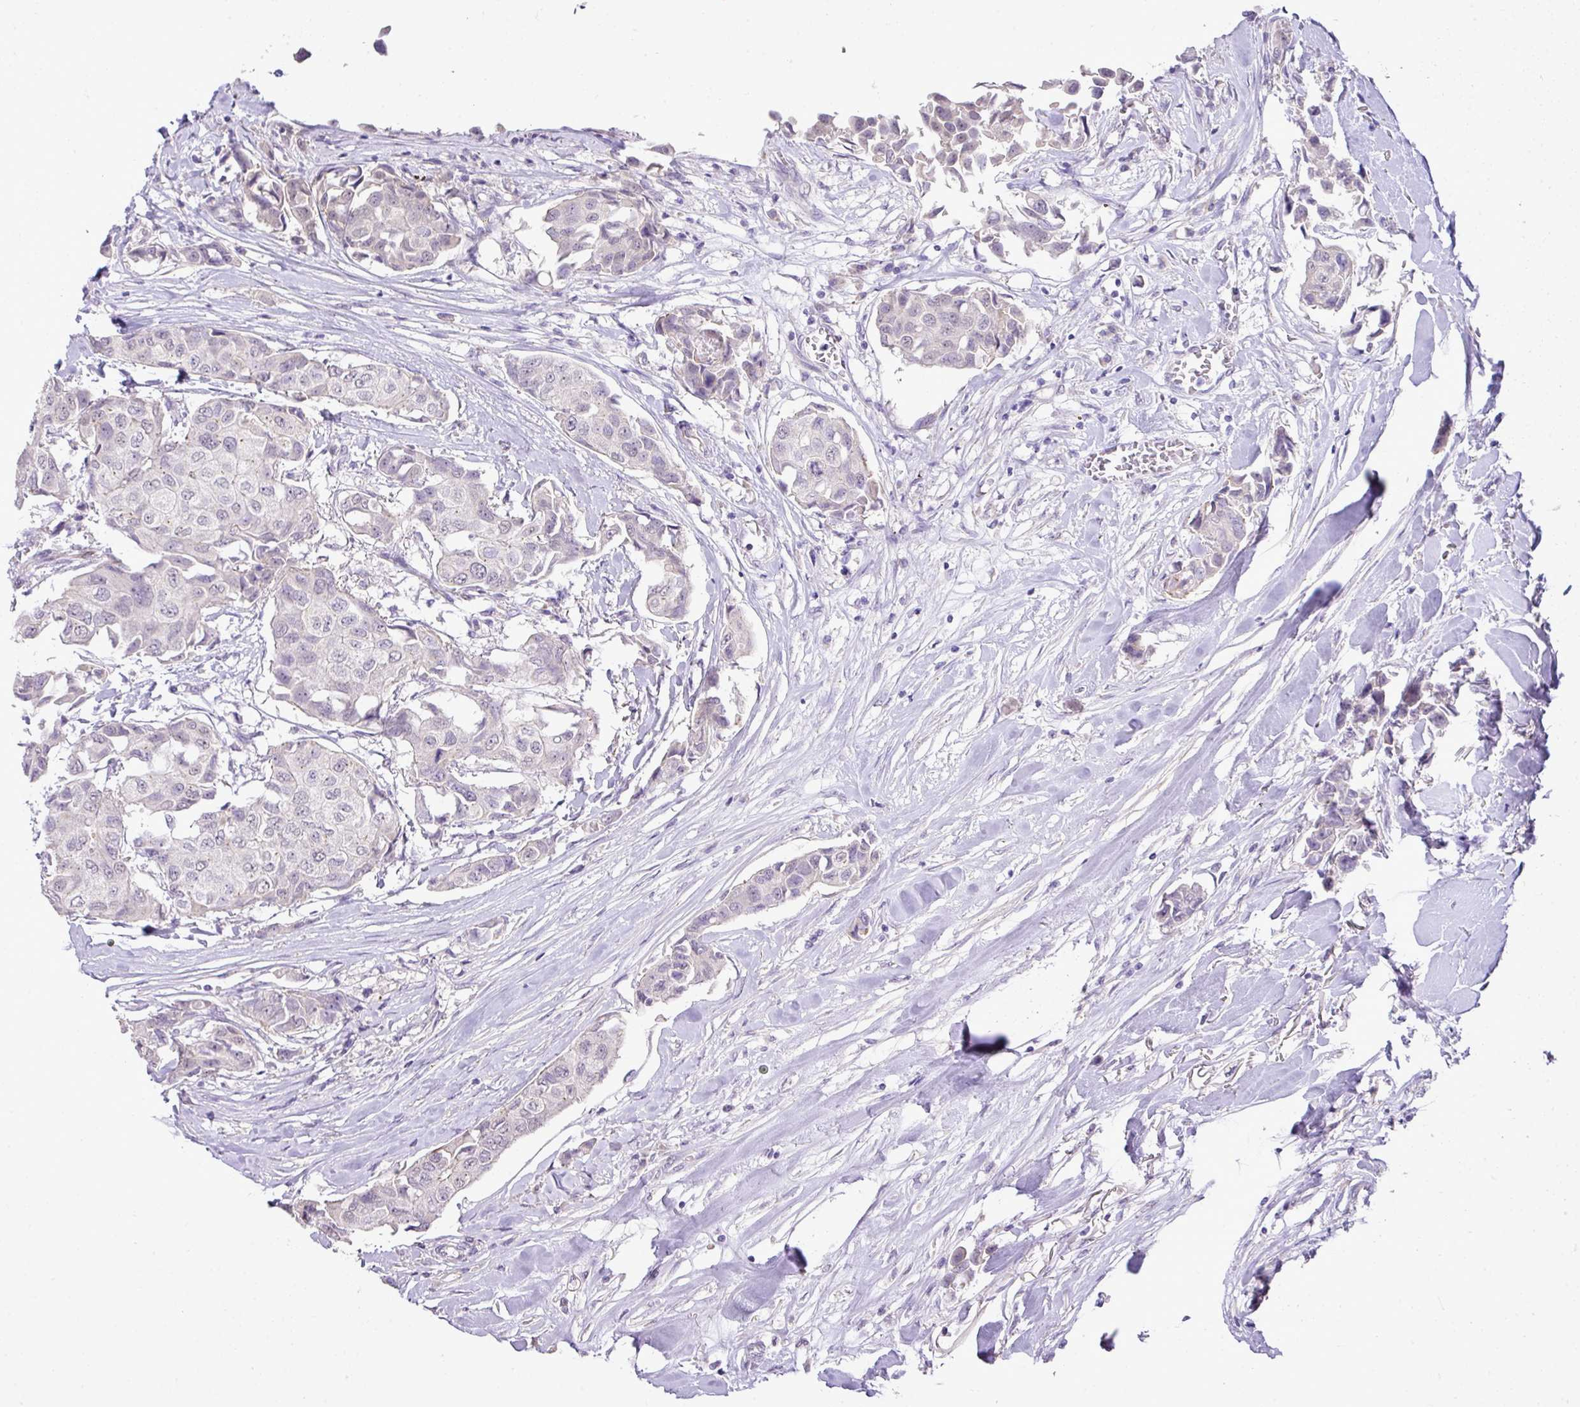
{"staining": {"intensity": "negative", "quantity": "none", "location": "none"}, "tissue": "breast cancer", "cell_type": "Tumor cells", "image_type": "cancer", "snomed": [{"axis": "morphology", "description": "Duct carcinoma"}, {"axis": "topography", "description": "Breast"}], "caption": "Immunohistochemical staining of human breast cancer shows no significant staining in tumor cells. The staining is performed using DAB (3,3'-diaminobenzidine) brown chromogen with nuclei counter-stained in using hematoxylin.", "gene": "DIP2A", "patient": {"sex": "female", "age": 80}}